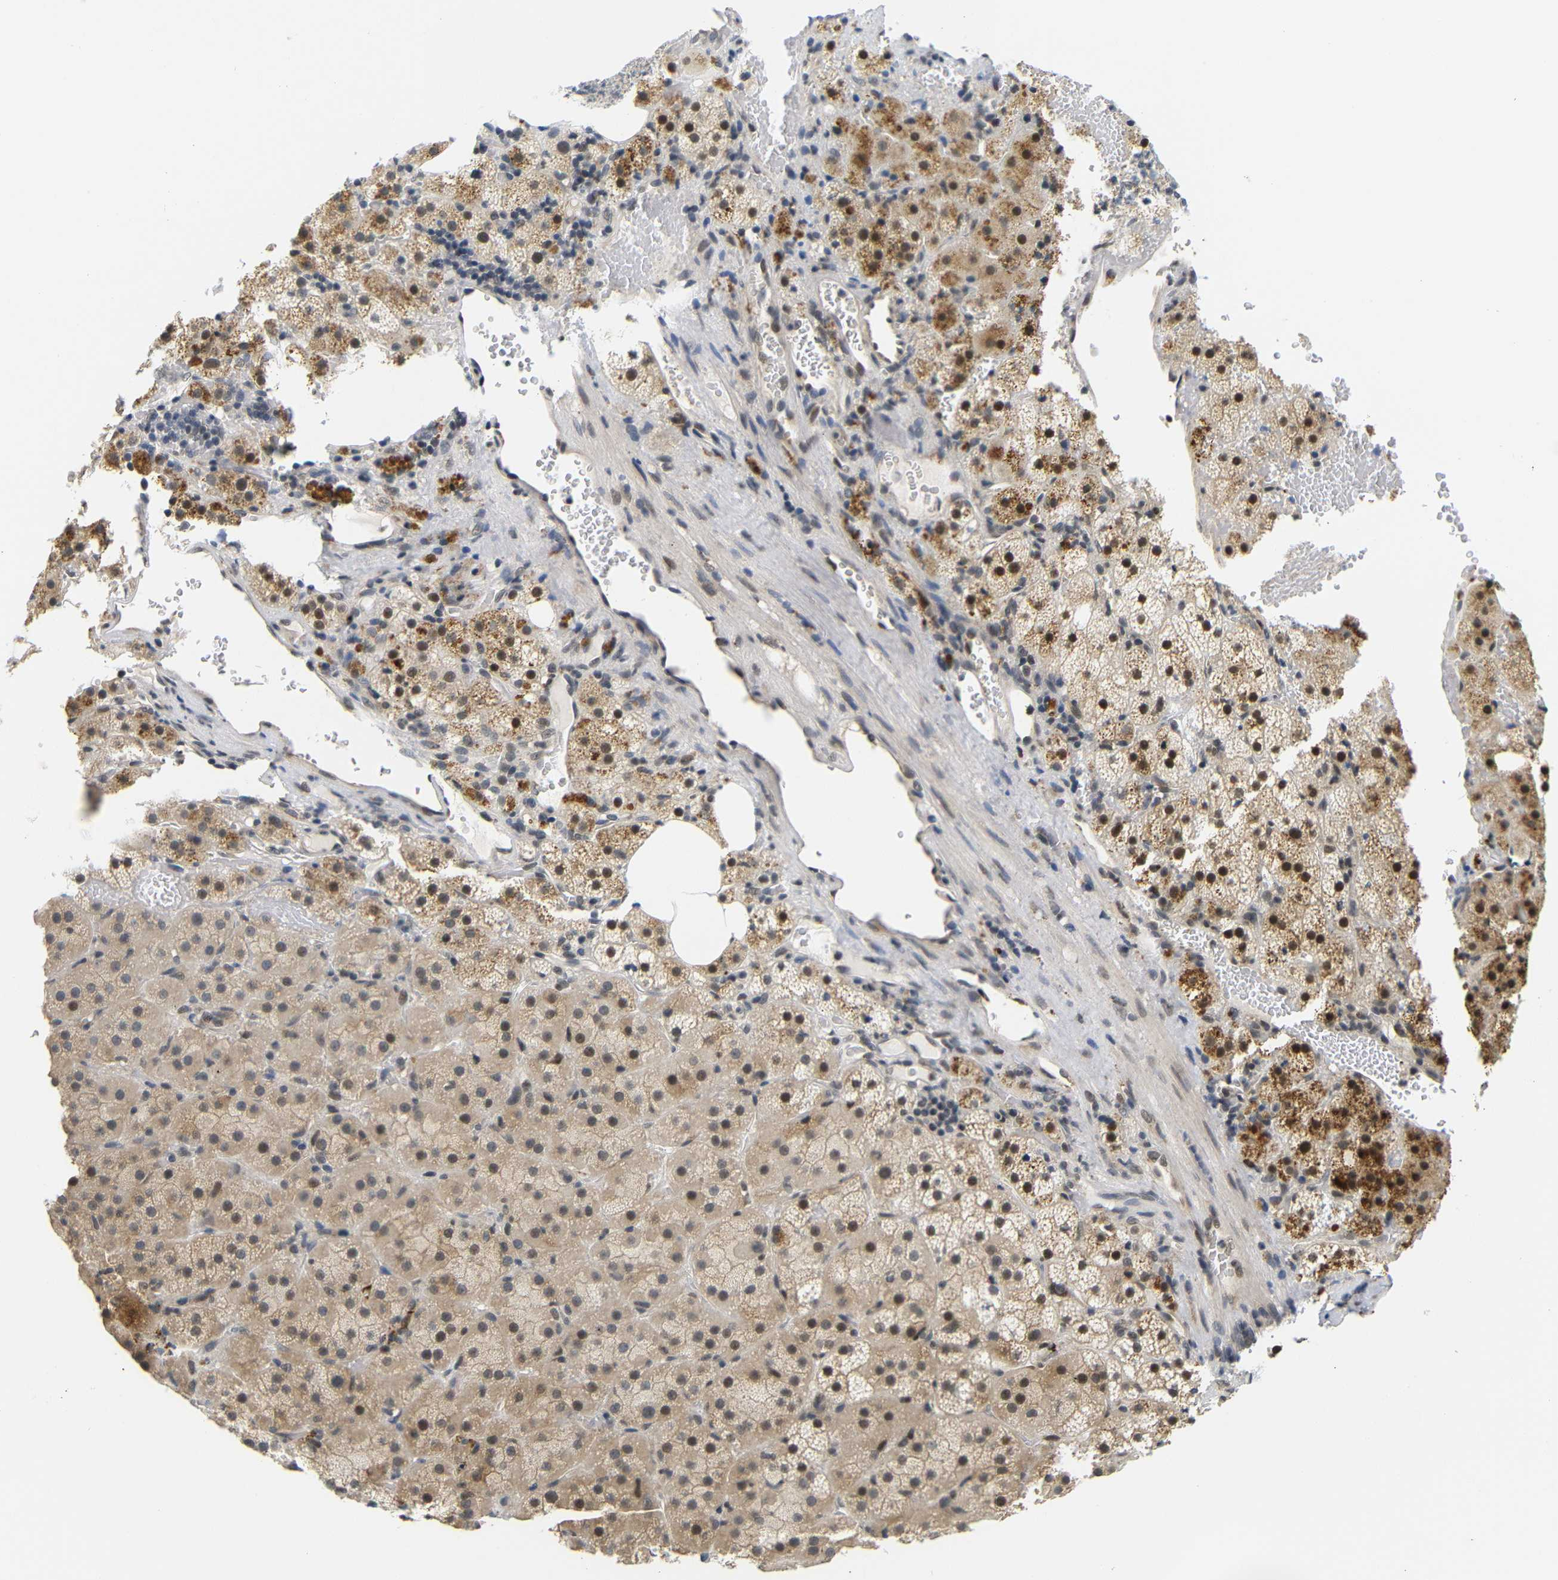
{"staining": {"intensity": "strong", "quantity": ">75%", "location": "cytoplasmic/membranous,nuclear"}, "tissue": "adrenal gland", "cell_type": "Glandular cells", "image_type": "normal", "snomed": [{"axis": "morphology", "description": "Normal tissue, NOS"}, {"axis": "topography", "description": "Adrenal gland"}], "caption": "Benign adrenal gland displays strong cytoplasmic/membranous,nuclear staining in about >75% of glandular cells Immunohistochemistry stains the protein in brown and the nuclei are stained blue..", "gene": "GJA5", "patient": {"sex": "female", "age": 59}}